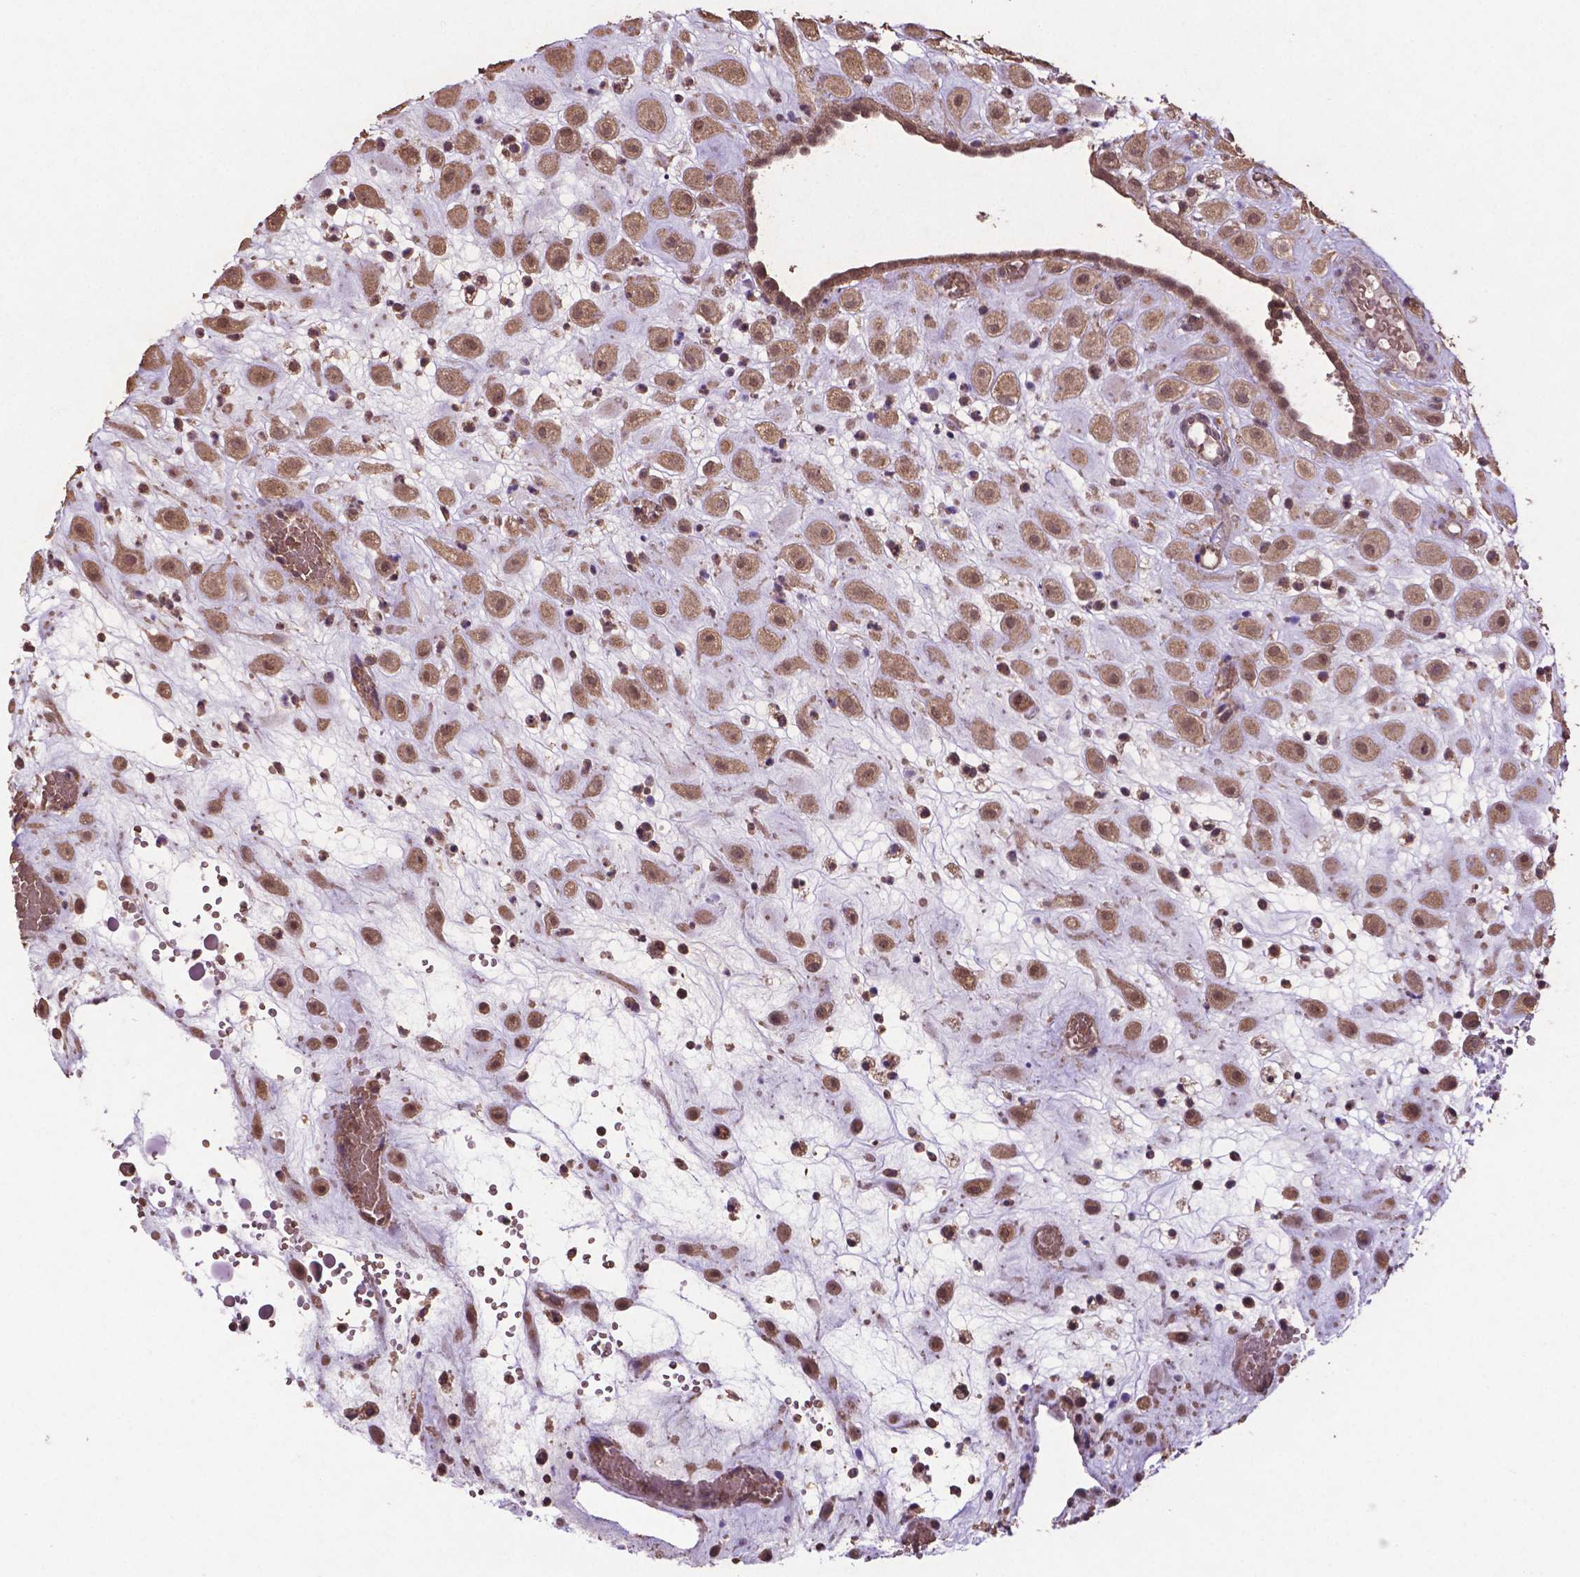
{"staining": {"intensity": "moderate", "quantity": ">75%", "location": "cytoplasmic/membranous,nuclear"}, "tissue": "placenta", "cell_type": "Decidual cells", "image_type": "normal", "snomed": [{"axis": "morphology", "description": "Normal tissue, NOS"}, {"axis": "topography", "description": "Placenta"}], "caption": "Protein expression analysis of normal human placenta reveals moderate cytoplasmic/membranous,nuclear expression in about >75% of decidual cells. The protein is shown in brown color, while the nuclei are stained blue.", "gene": "DCAF1", "patient": {"sex": "female", "age": 24}}